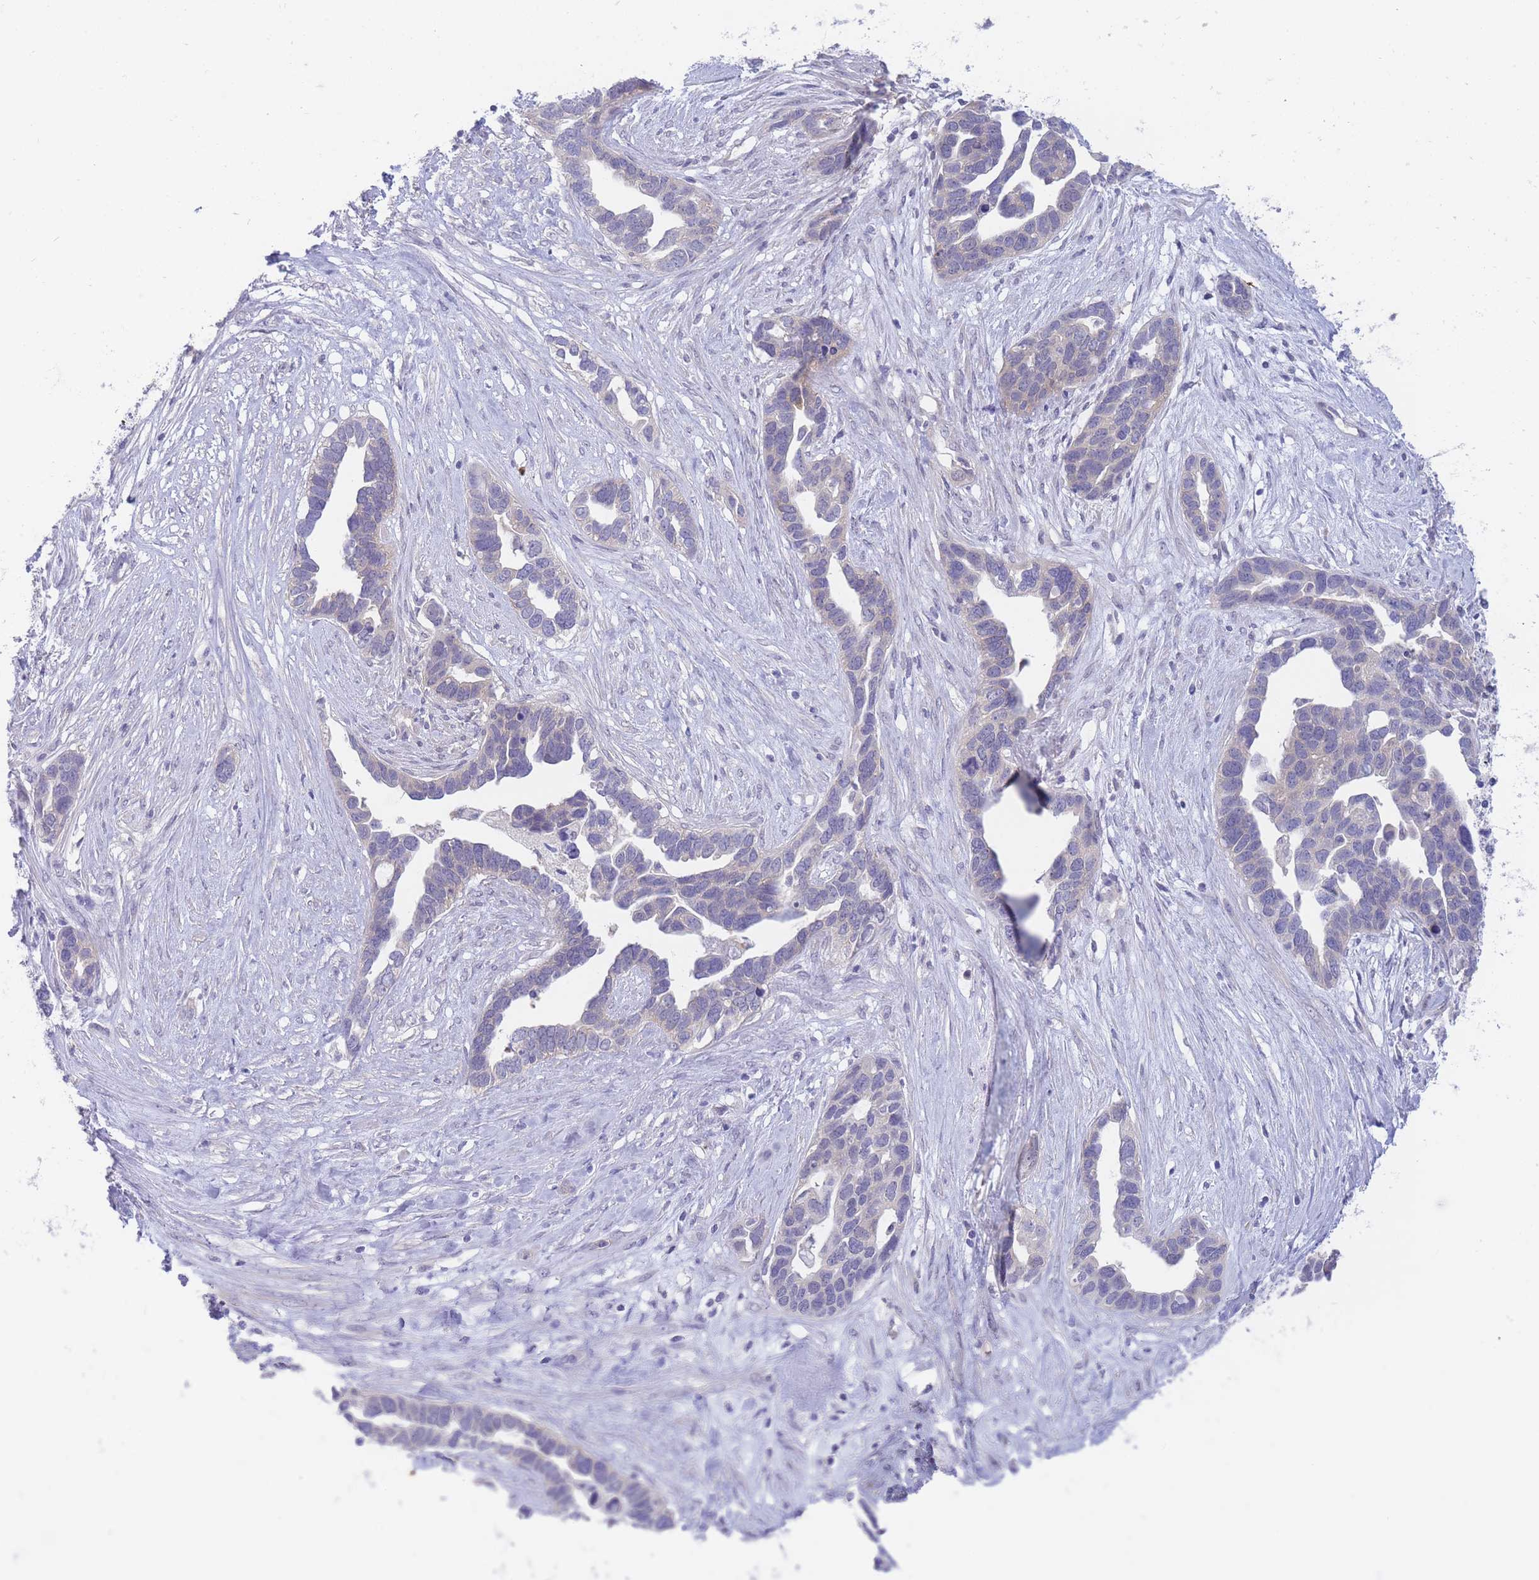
{"staining": {"intensity": "weak", "quantity": "<25%", "location": "cytoplasmic/membranous"}, "tissue": "ovarian cancer", "cell_type": "Tumor cells", "image_type": "cancer", "snomed": [{"axis": "morphology", "description": "Cystadenocarcinoma, serous, NOS"}, {"axis": "topography", "description": "Ovary"}], "caption": "High magnification brightfield microscopy of ovarian serous cystadenocarcinoma stained with DAB (3,3'-diaminobenzidine) (brown) and counterstained with hematoxylin (blue): tumor cells show no significant staining. (DAB immunohistochemistry (IHC) with hematoxylin counter stain).", "gene": "SUGT1", "patient": {"sex": "female", "age": 54}}